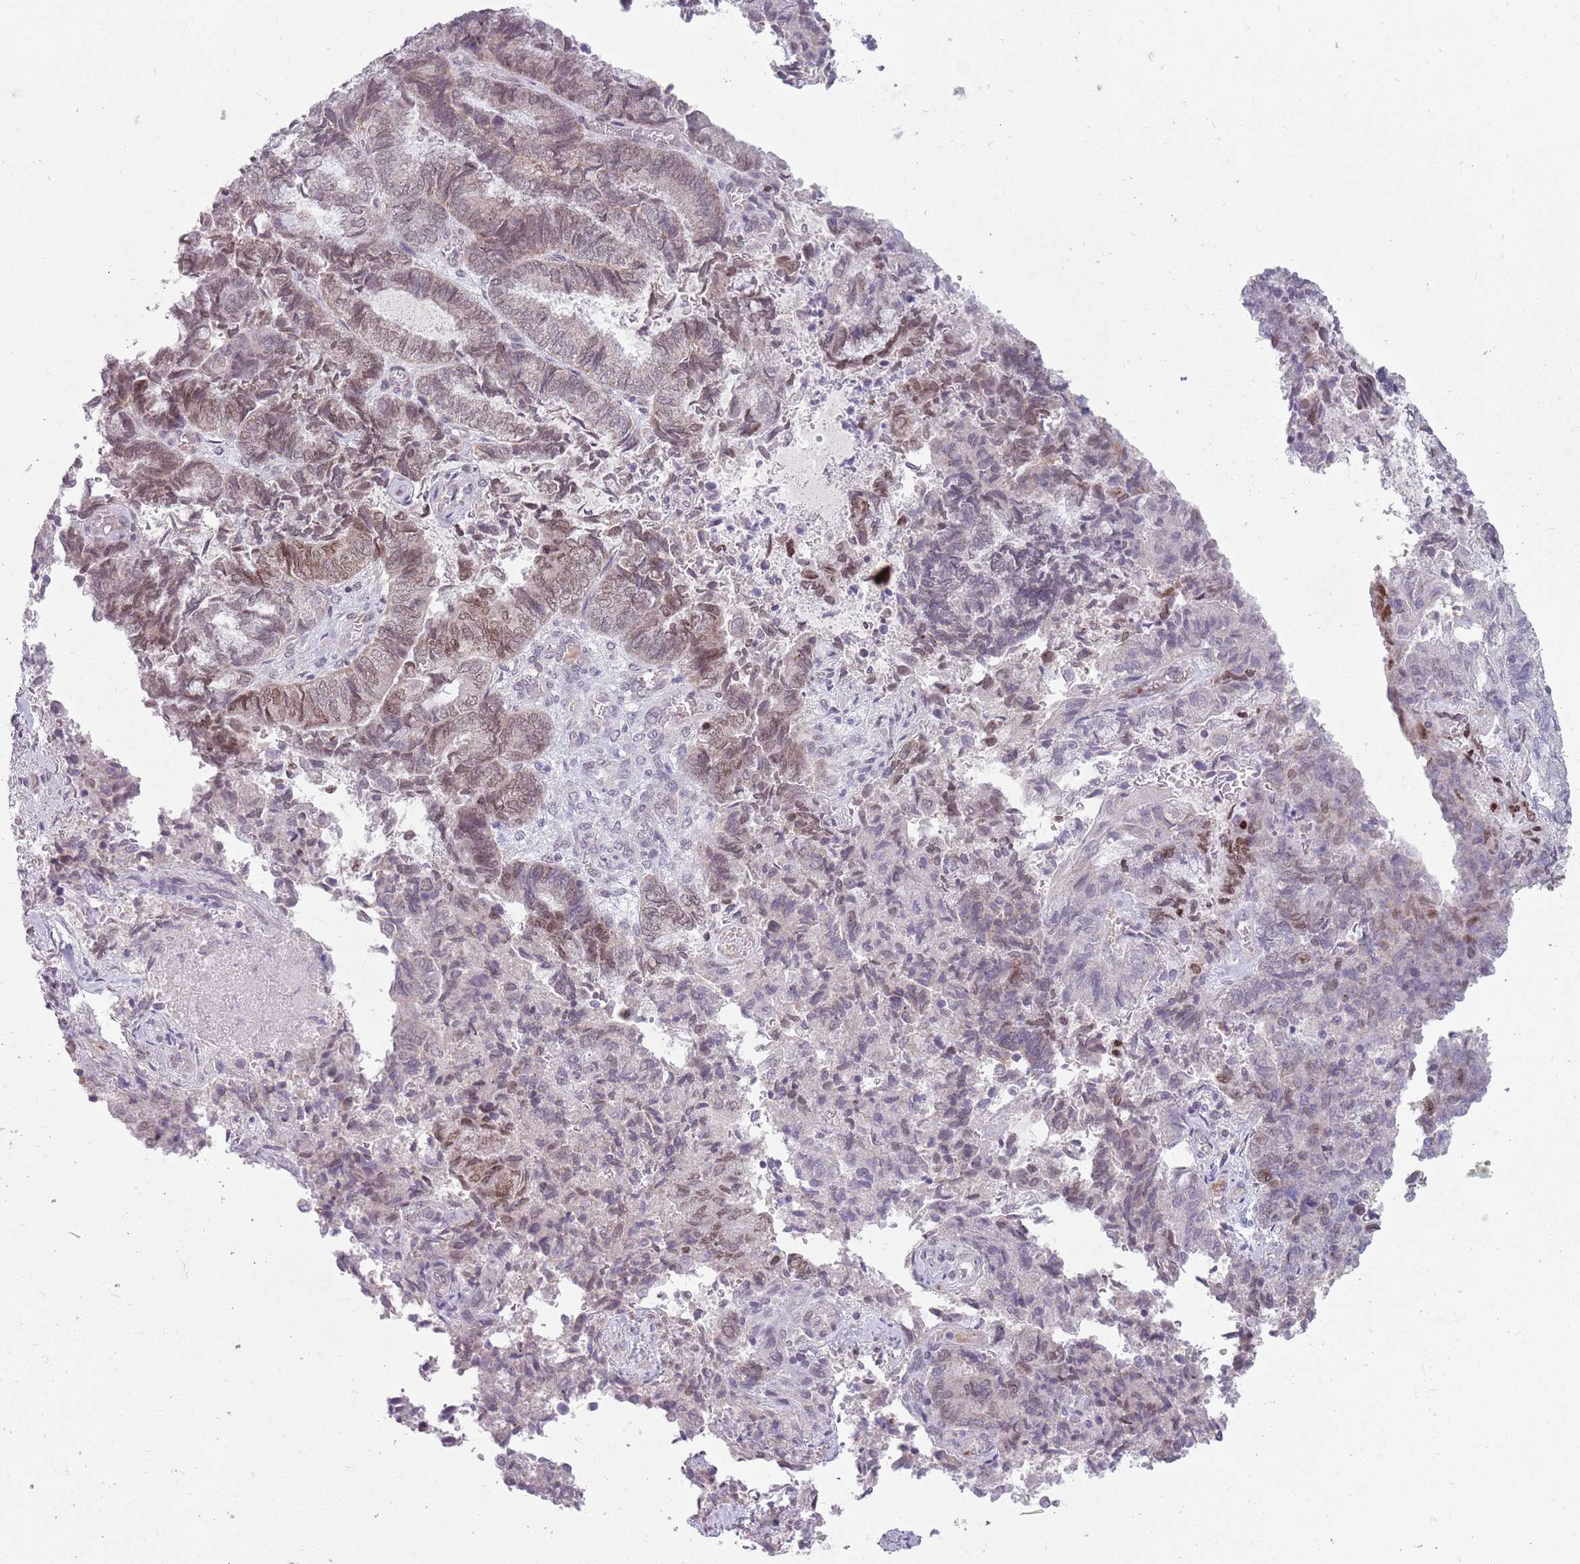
{"staining": {"intensity": "weak", "quantity": "25%-75%", "location": "nuclear"}, "tissue": "endometrial cancer", "cell_type": "Tumor cells", "image_type": "cancer", "snomed": [{"axis": "morphology", "description": "Adenocarcinoma, NOS"}, {"axis": "topography", "description": "Endometrium"}], "caption": "Immunohistochemistry histopathology image of neoplastic tissue: human endometrial cancer (adenocarcinoma) stained using immunohistochemistry shows low levels of weak protein expression localized specifically in the nuclear of tumor cells, appearing as a nuclear brown color.", "gene": "ZNF574", "patient": {"sex": "female", "age": 80}}